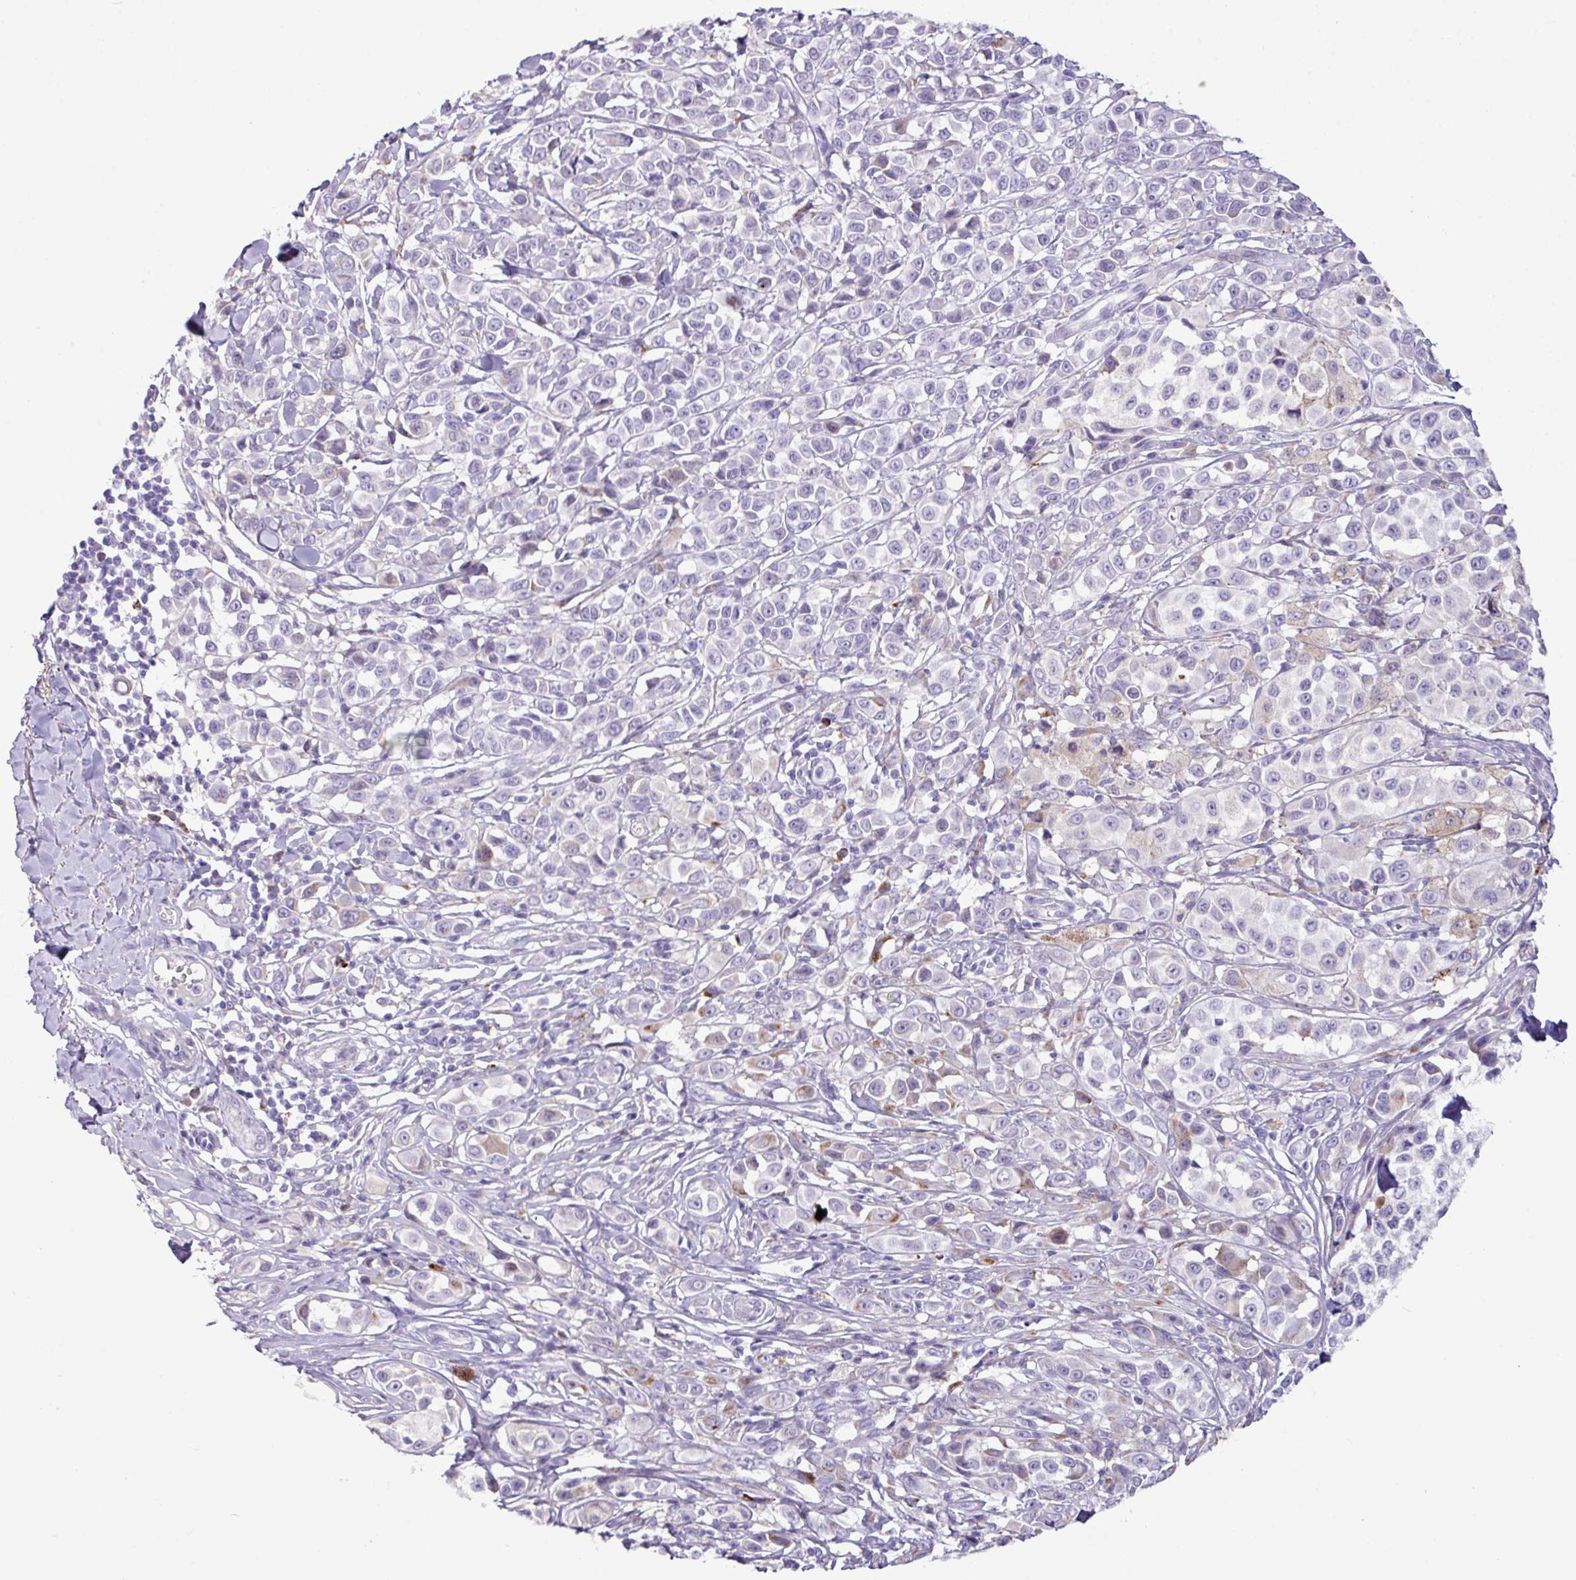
{"staining": {"intensity": "negative", "quantity": "none", "location": "none"}, "tissue": "melanoma", "cell_type": "Tumor cells", "image_type": "cancer", "snomed": [{"axis": "morphology", "description": "Malignant melanoma, NOS"}, {"axis": "topography", "description": "Skin"}], "caption": "High power microscopy photomicrograph of an IHC histopathology image of melanoma, revealing no significant positivity in tumor cells.", "gene": "RGS21", "patient": {"sex": "male", "age": 39}}